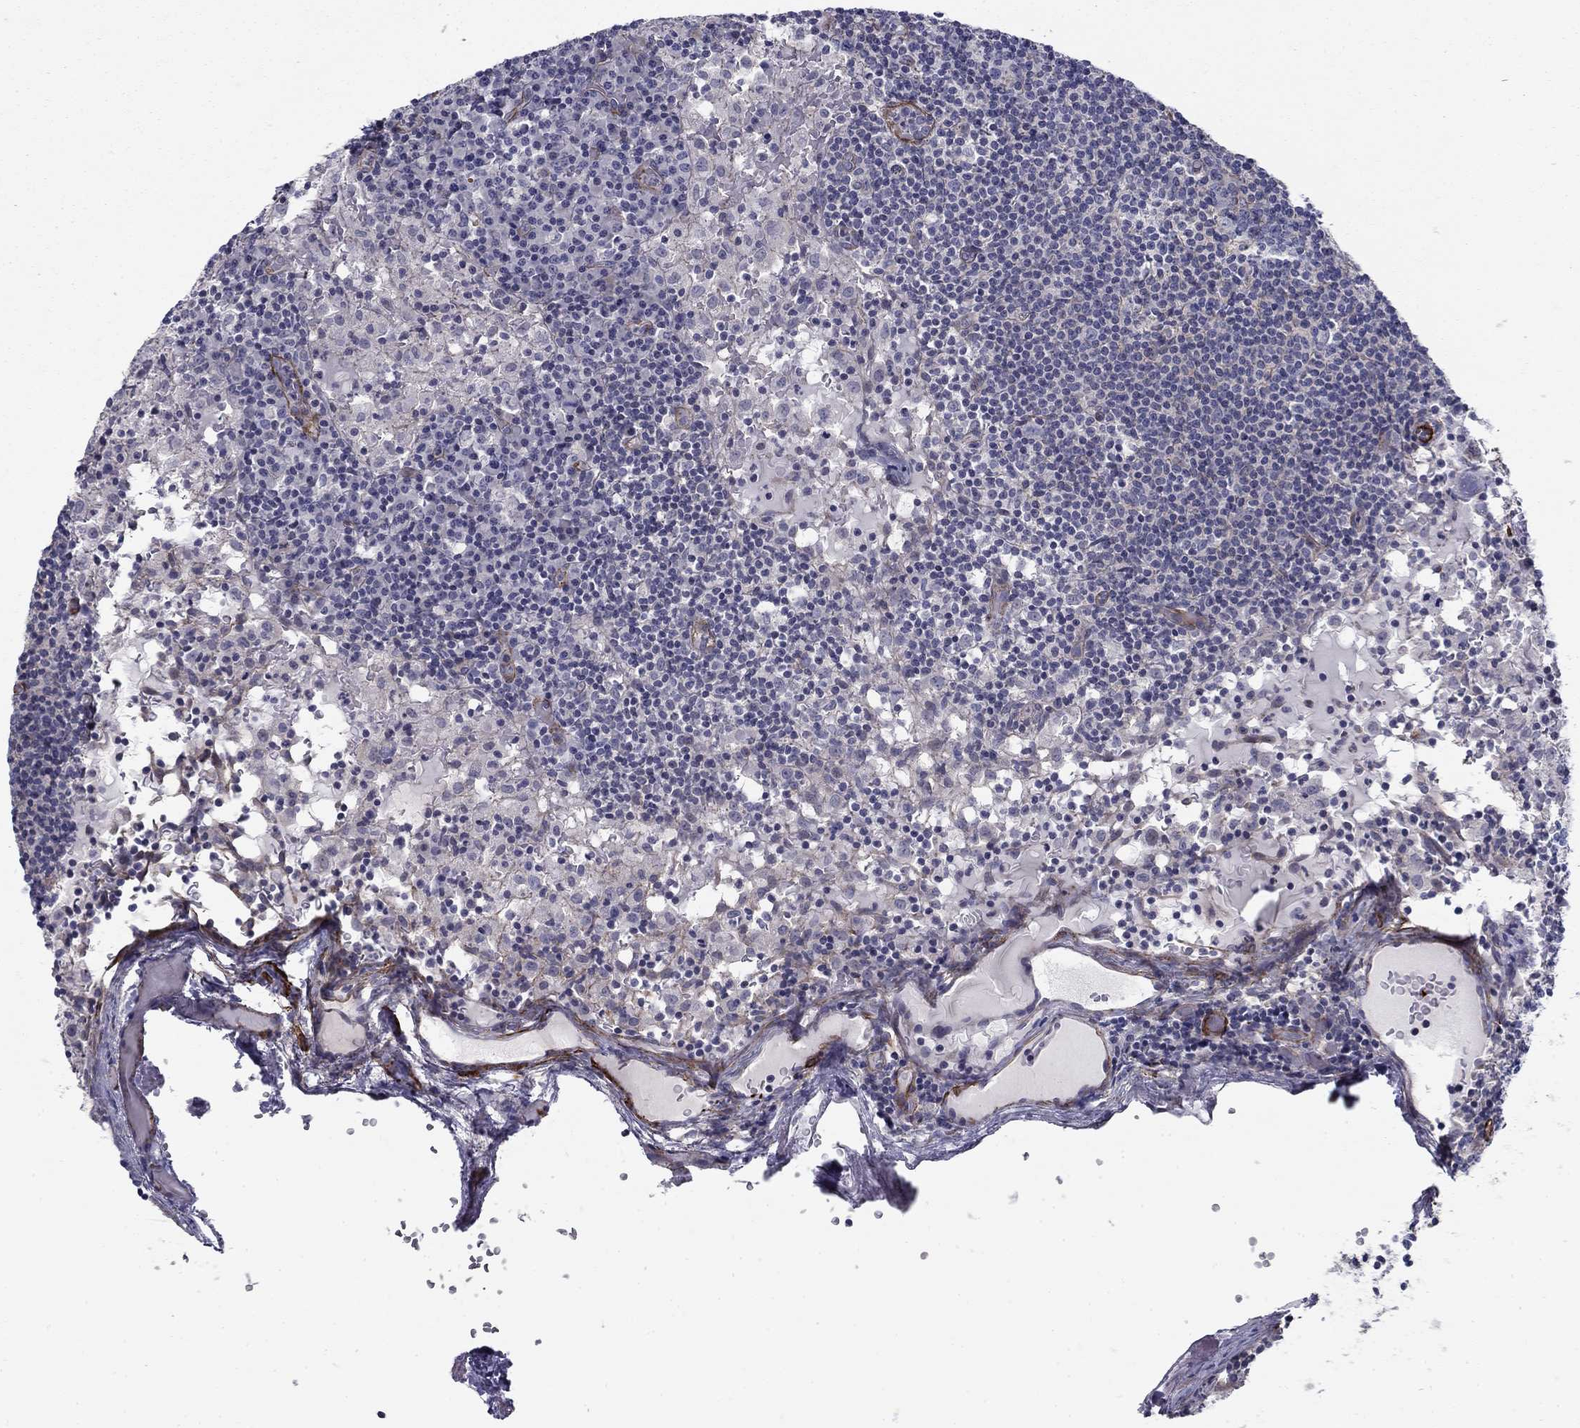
{"staining": {"intensity": "negative", "quantity": "none", "location": "none"}, "tissue": "lymph node", "cell_type": "Non-germinal center cells", "image_type": "normal", "snomed": [{"axis": "morphology", "description": "Normal tissue, NOS"}, {"axis": "topography", "description": "Lymph node"}], "caption": "There is no significant expression in non-germinal center cells of lymph node. (DAB immunohistochemistry (IHC) with hematoxylin counter stain).", "gene": "KRBA1", "patient": {"sex": "male", "age": 62}}